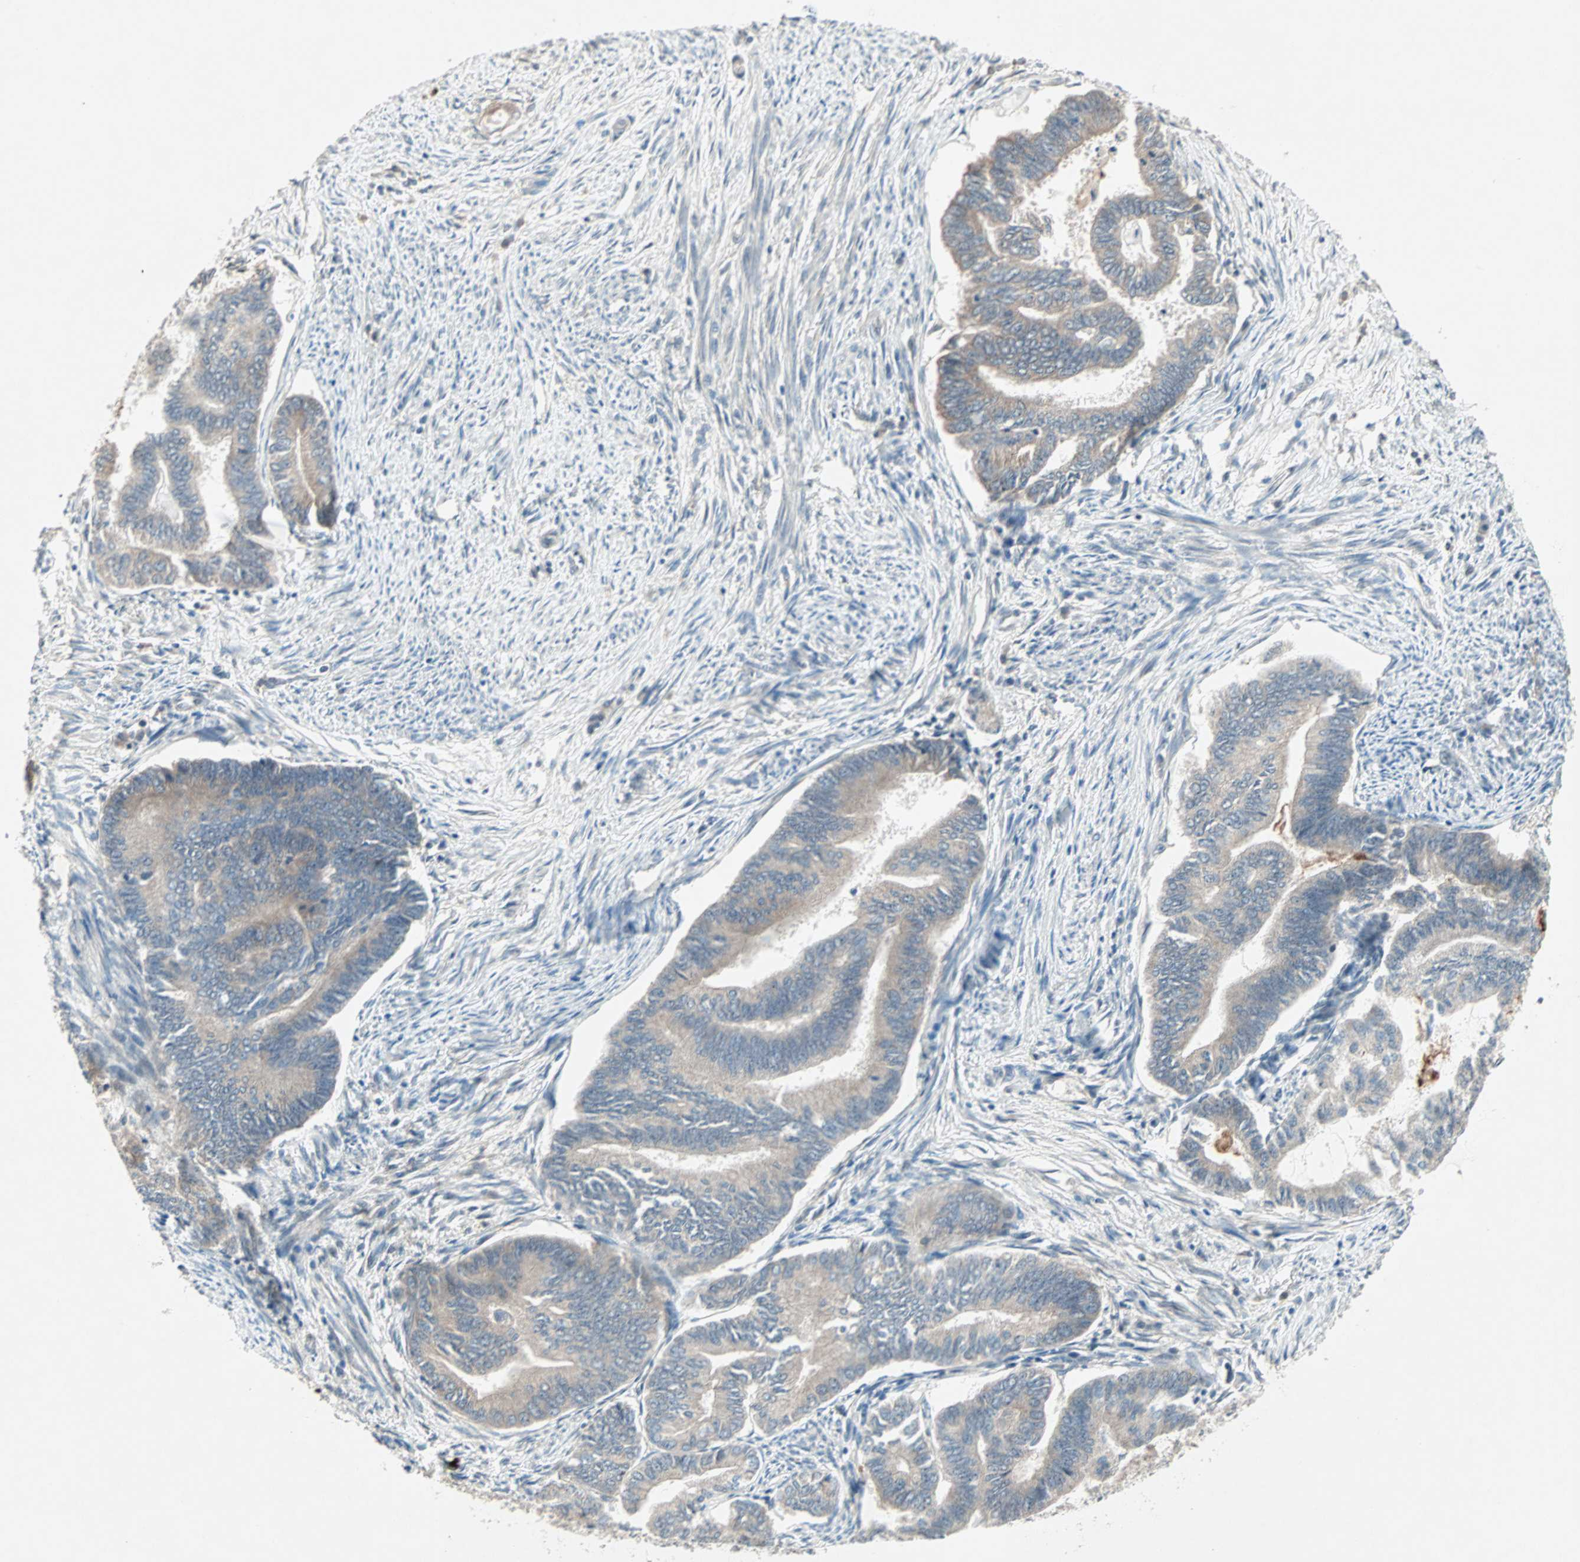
{"staining": {"intensity": "weak", "quantity": ">75%", "location": "cytoplasmic/membranous"}, "tissue": "endometrial cancer", "cell_type": "Tumor cells", "image_type": "cancer", "snomed": [{"axis": "morphology", "description": "Adenocarcinoma, NOS"}, {"axis": "topography", "description": "Endometrium"}], "caption": "The histopathology image shows staining of endometrial adenocarcinoma, revealing weak cytoplasmic/membranous protein positivity (brown color) within tumor cells. (DAB (3,3'-diaminobenzidine) = brown stain, brightfield microscopy at high magnification).", "gene": "PGBD1", "patient": {"sex": "female", "age": 86}}